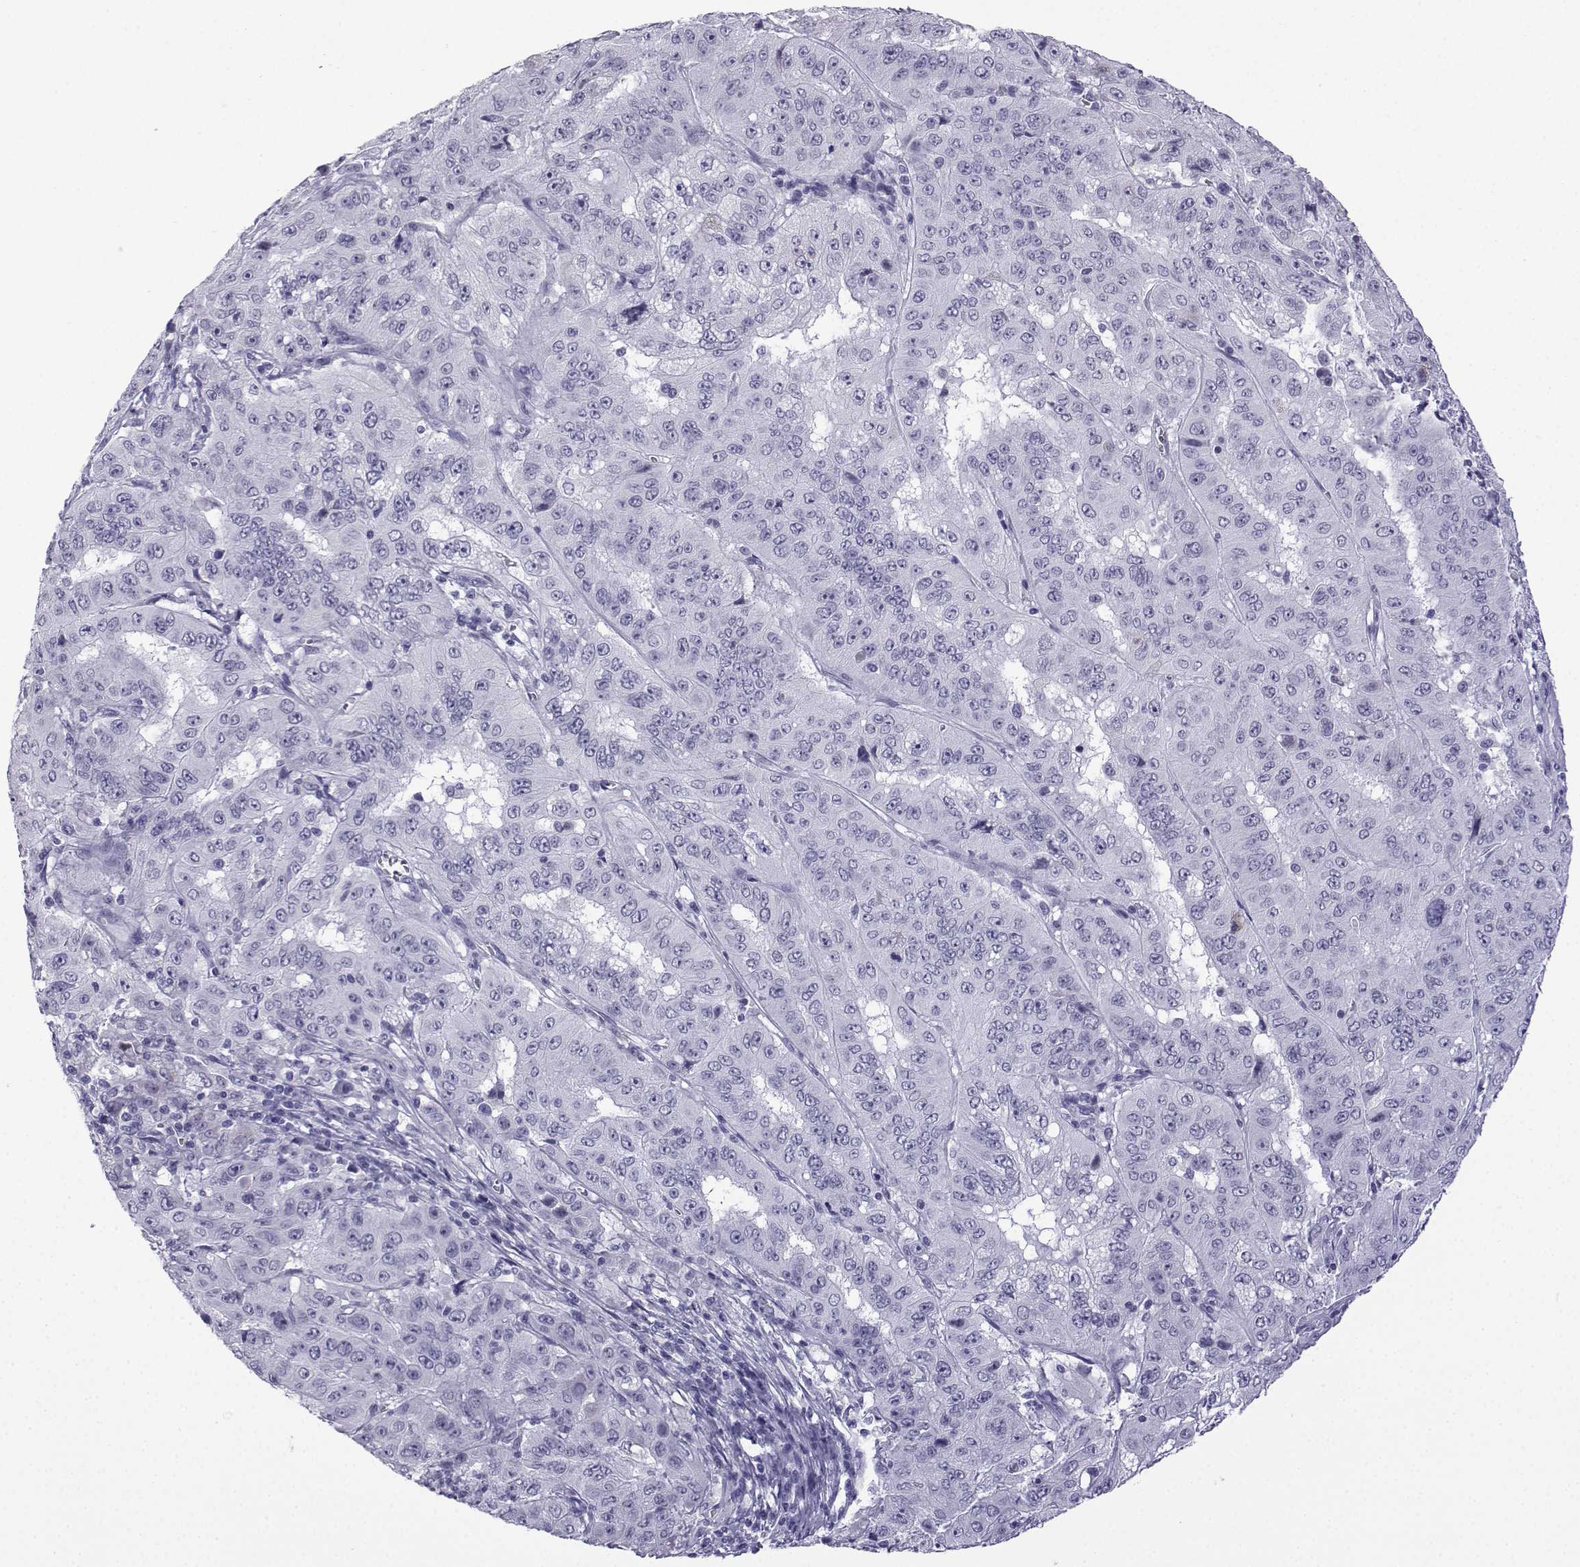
{"staining": {"intensity": "negative", "quantity": "none", "location": "none"}, "tissue": "pancreatic cancer", "cell_type": "Tumor cells", "image_type": "cancer", "snomed": [{"axis": "morphology", "description": "Adenocarcinoma, NOS"}, {"axis": "topography", "description": "Pancreas"}], "caption": "An immunohistochemistry (IHC) histopathology image of pancreatic cancer is shown. There is no staining in tumor cells of pancreatic cancer. (DAB (3,3'-diaminobenzidine) immunohistochemistry, high magnification).", "gene": "MRGBP", "patient": {"sex": "male", "age": 63}}